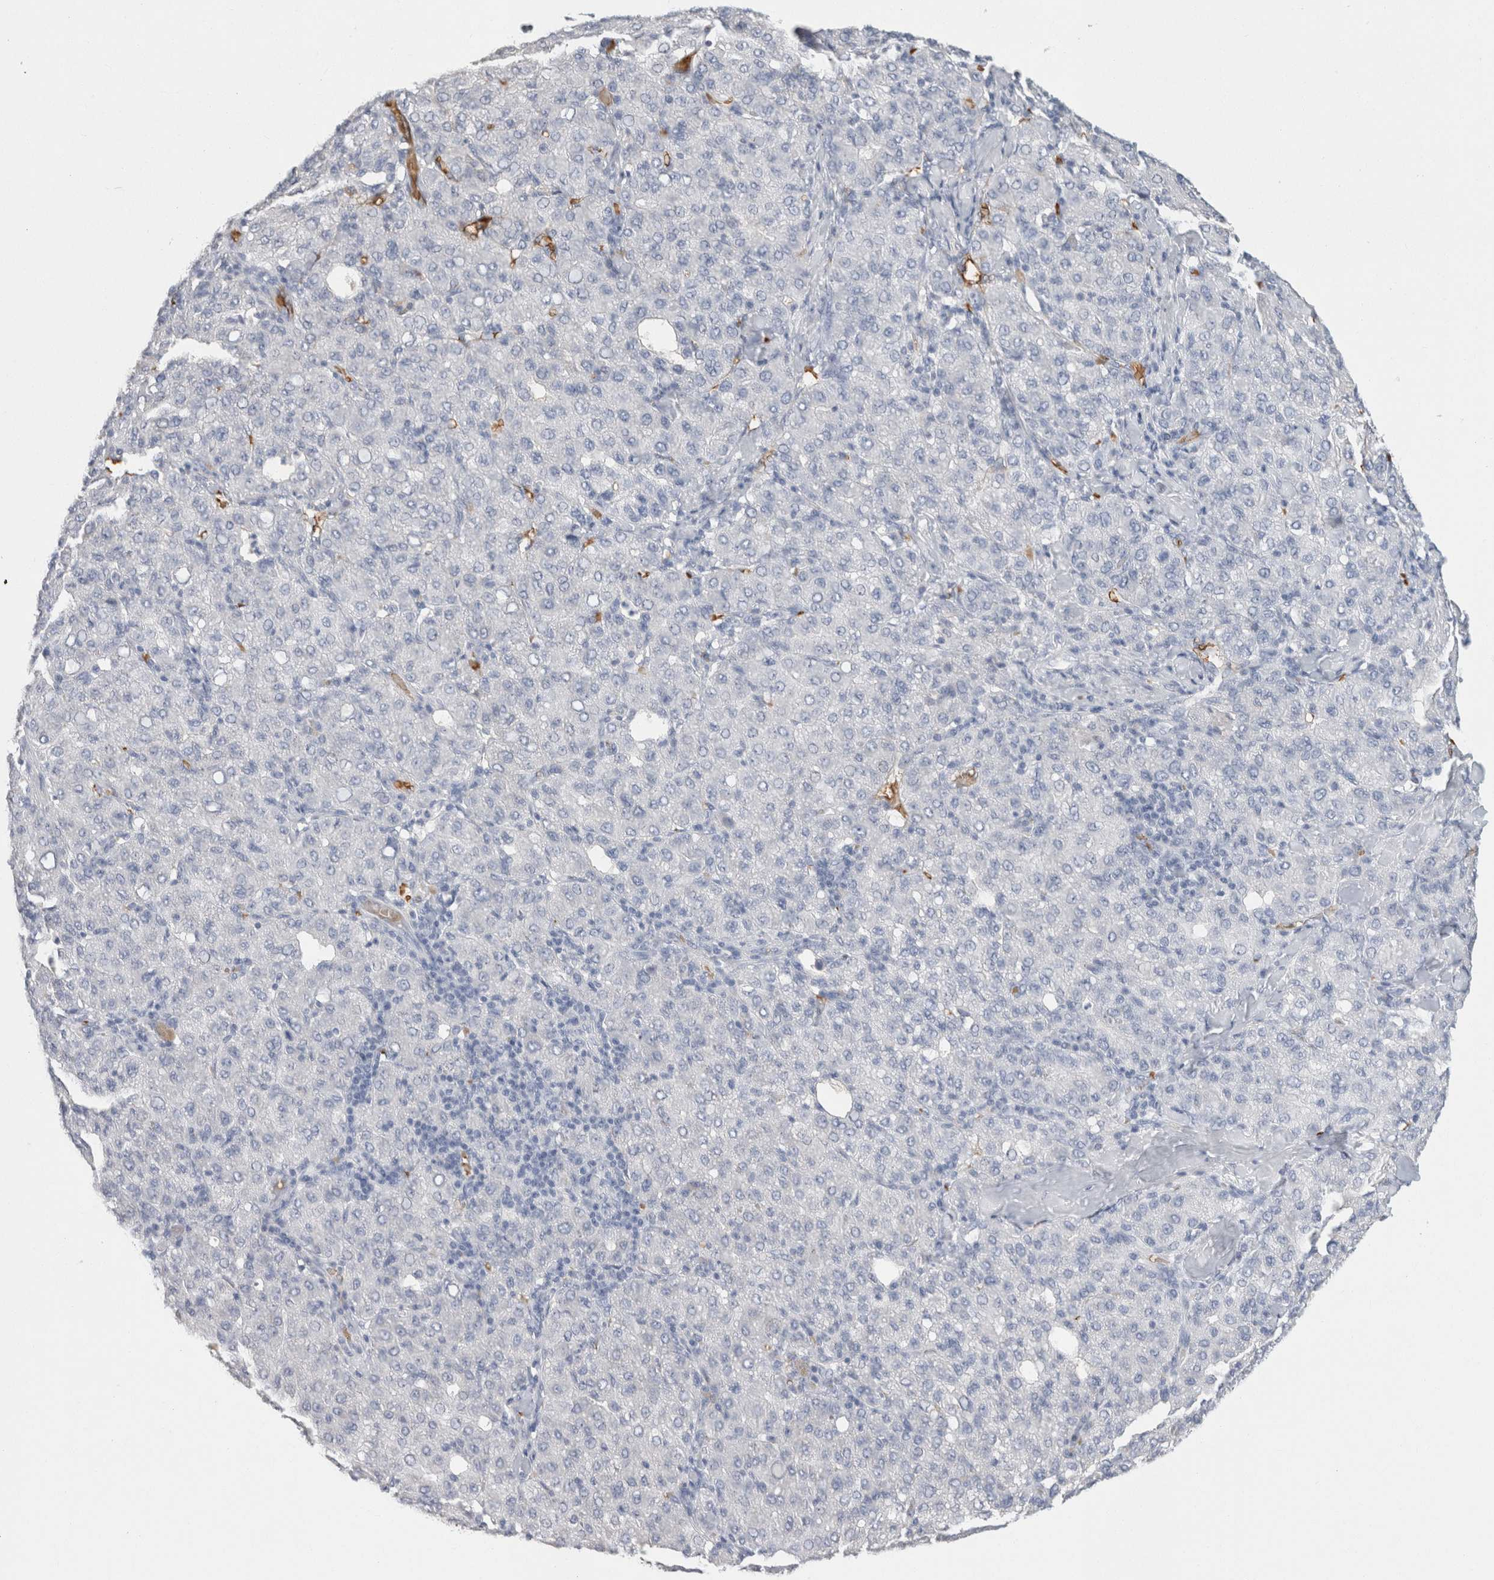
{"staining": {"intensity": "negative", "quantity": "none", "location": "none"}, "tissue": "liver cancer", "cell_type": "Tumor cells", "image_type": "cancer", "snomed": [{"axis": "morphology", "description": "Carcinoma, Hepatocellular, NOS"}, {"axis": "topography", "description": "Liver"}], "caption": "Photomicrograph shows no significant protein staining in tumor cells of hepatocellular carcinoma (liver).", "gene": "CA1", "patient": {"sex": "male", "age": 65}}